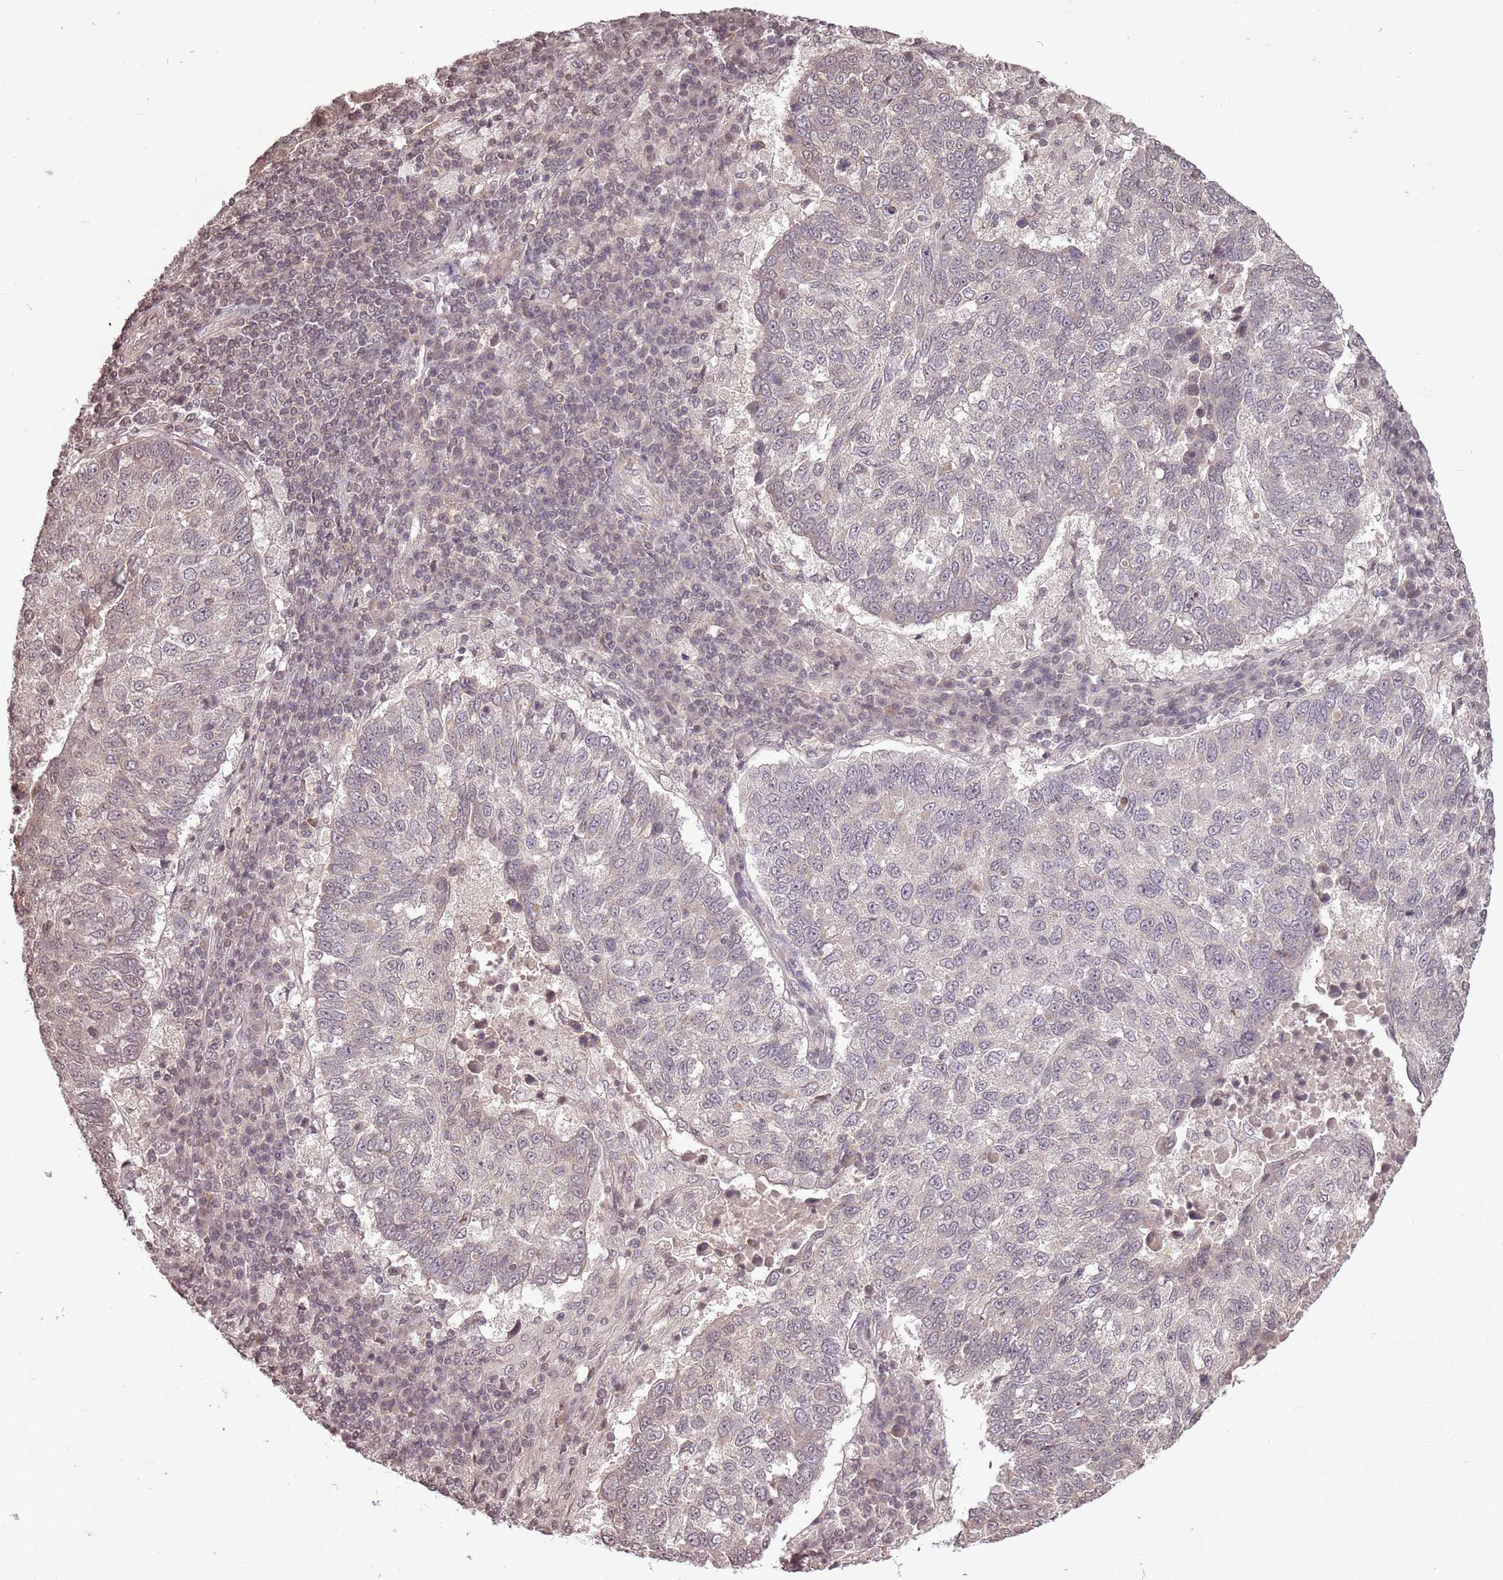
{"staining": {"intensity": "negative", "quantity": "none", "location": "none"}, "tissue": "lung cancer", "cell_type": "Tumor cells", "image_type": "cancer", "snomed": [{"axis": "morphology", "description": "Squamous cell carcinoma, NOS"}, {"axis": "topography", "description": "Lung"}], "caption": "This histopathology image is of squamous cell carcinoma (lung) stained with immunohistochemistry (IHC) to label a protein in brown with the nuclei are counter-stained blue. There is no expression in tumor cells.", "gene": "CAPN9", "patient": {"sex": "male", "age": 73}}